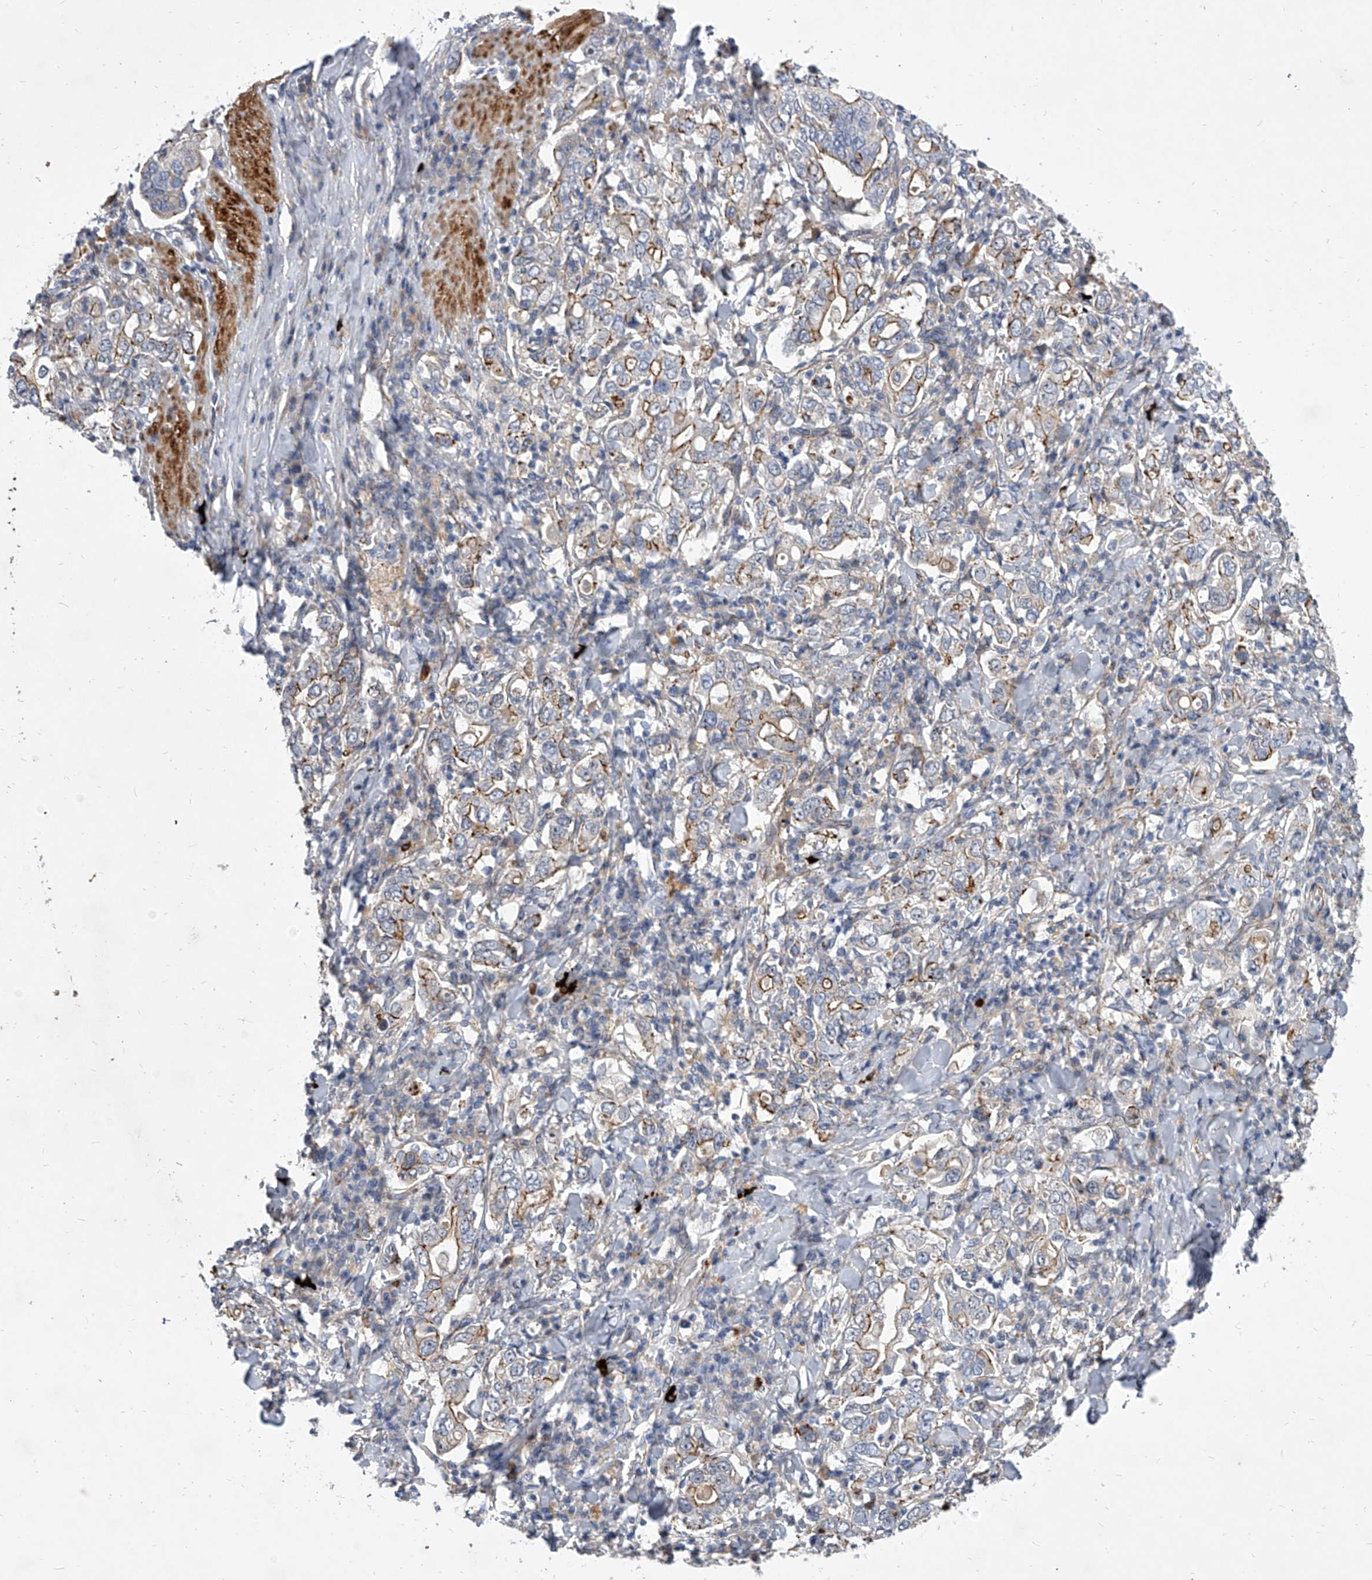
{"staining": {"intensity": "moderate", "quantity": "<25%", "location": "cytoplasmic/membranous"}, "tissue": "stomach cancer", "cell_type": "Tumor cells", "image_type": "cancer", "snomed": [{"axis": "morphology", "description": "Adenocarcinoma, NOS"}, {"axis": "topography", "description": "Stomach, upper"}], "caption": "This image shows immunohistochemistry staining of human adenocarcinoma (stomach), with low moderate cytoplasmic/membranous staining in about <25% of tumor cells.", "gene": "MINDY4", "patient": {"sex": "male", "age": 62}}